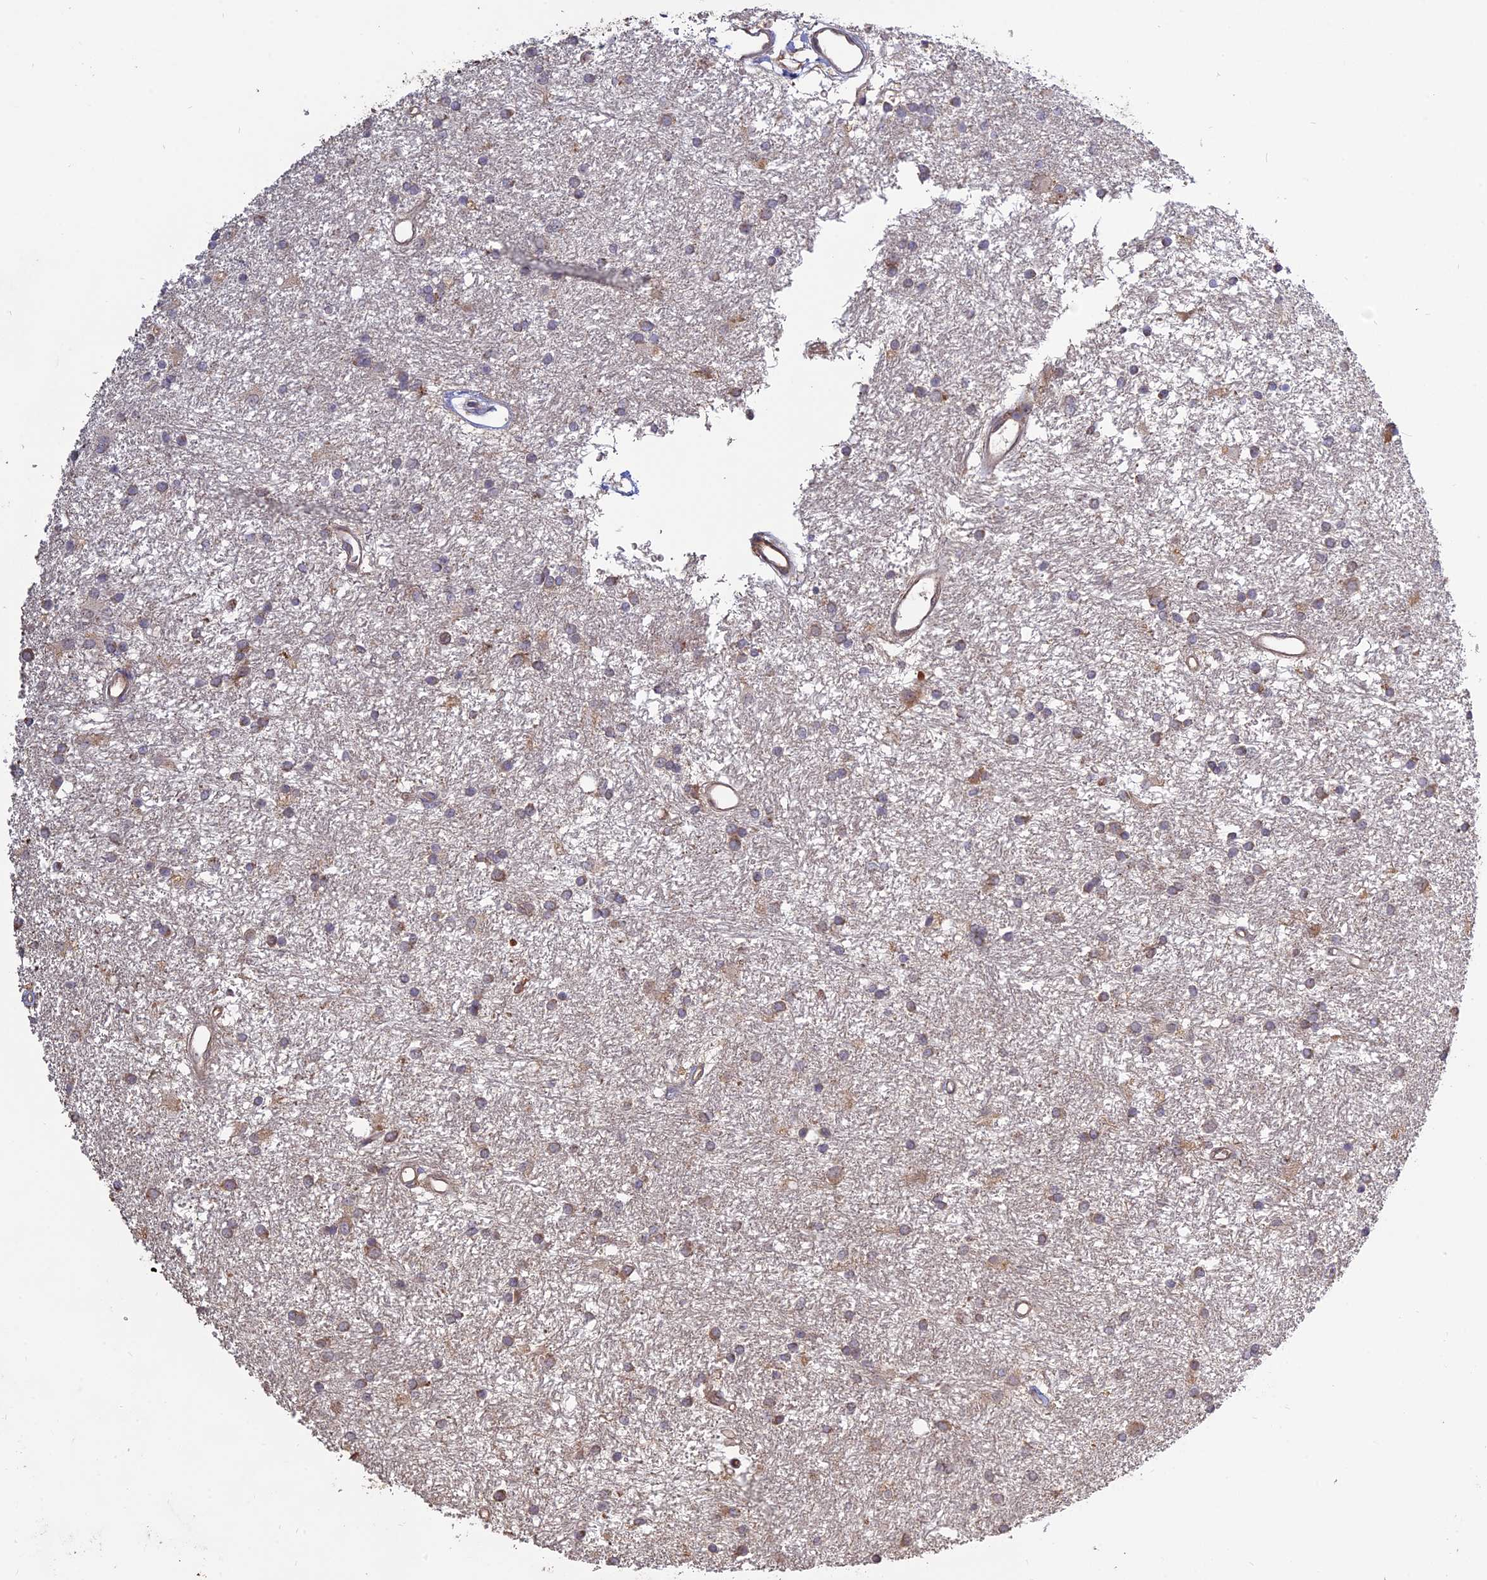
{"staining": {"intensity": "weak", "quantity": "25%-75%", "location": "cytoplasmic/membranous"}, "tissue": "glioma", "cell_type": "Tumor cells", "image_type": "cancer", "snomed": [{"axis": "morphology", "description": "Glioma, malignant, High grade"}, {"axis": "topography", "description": "Brain"}], "caption": "The photomicrograph reveals staining of malignant high-grade glioma, revealing weak cytoplasmic/membranous protein positivity (brown color) within tumor cells. (DAB (3,3'-diaminobenzidine) IHC with brightfield microscopy, high magnification).", "gene": "PPIC", "patient": {"sex": "male", "age": 77}}